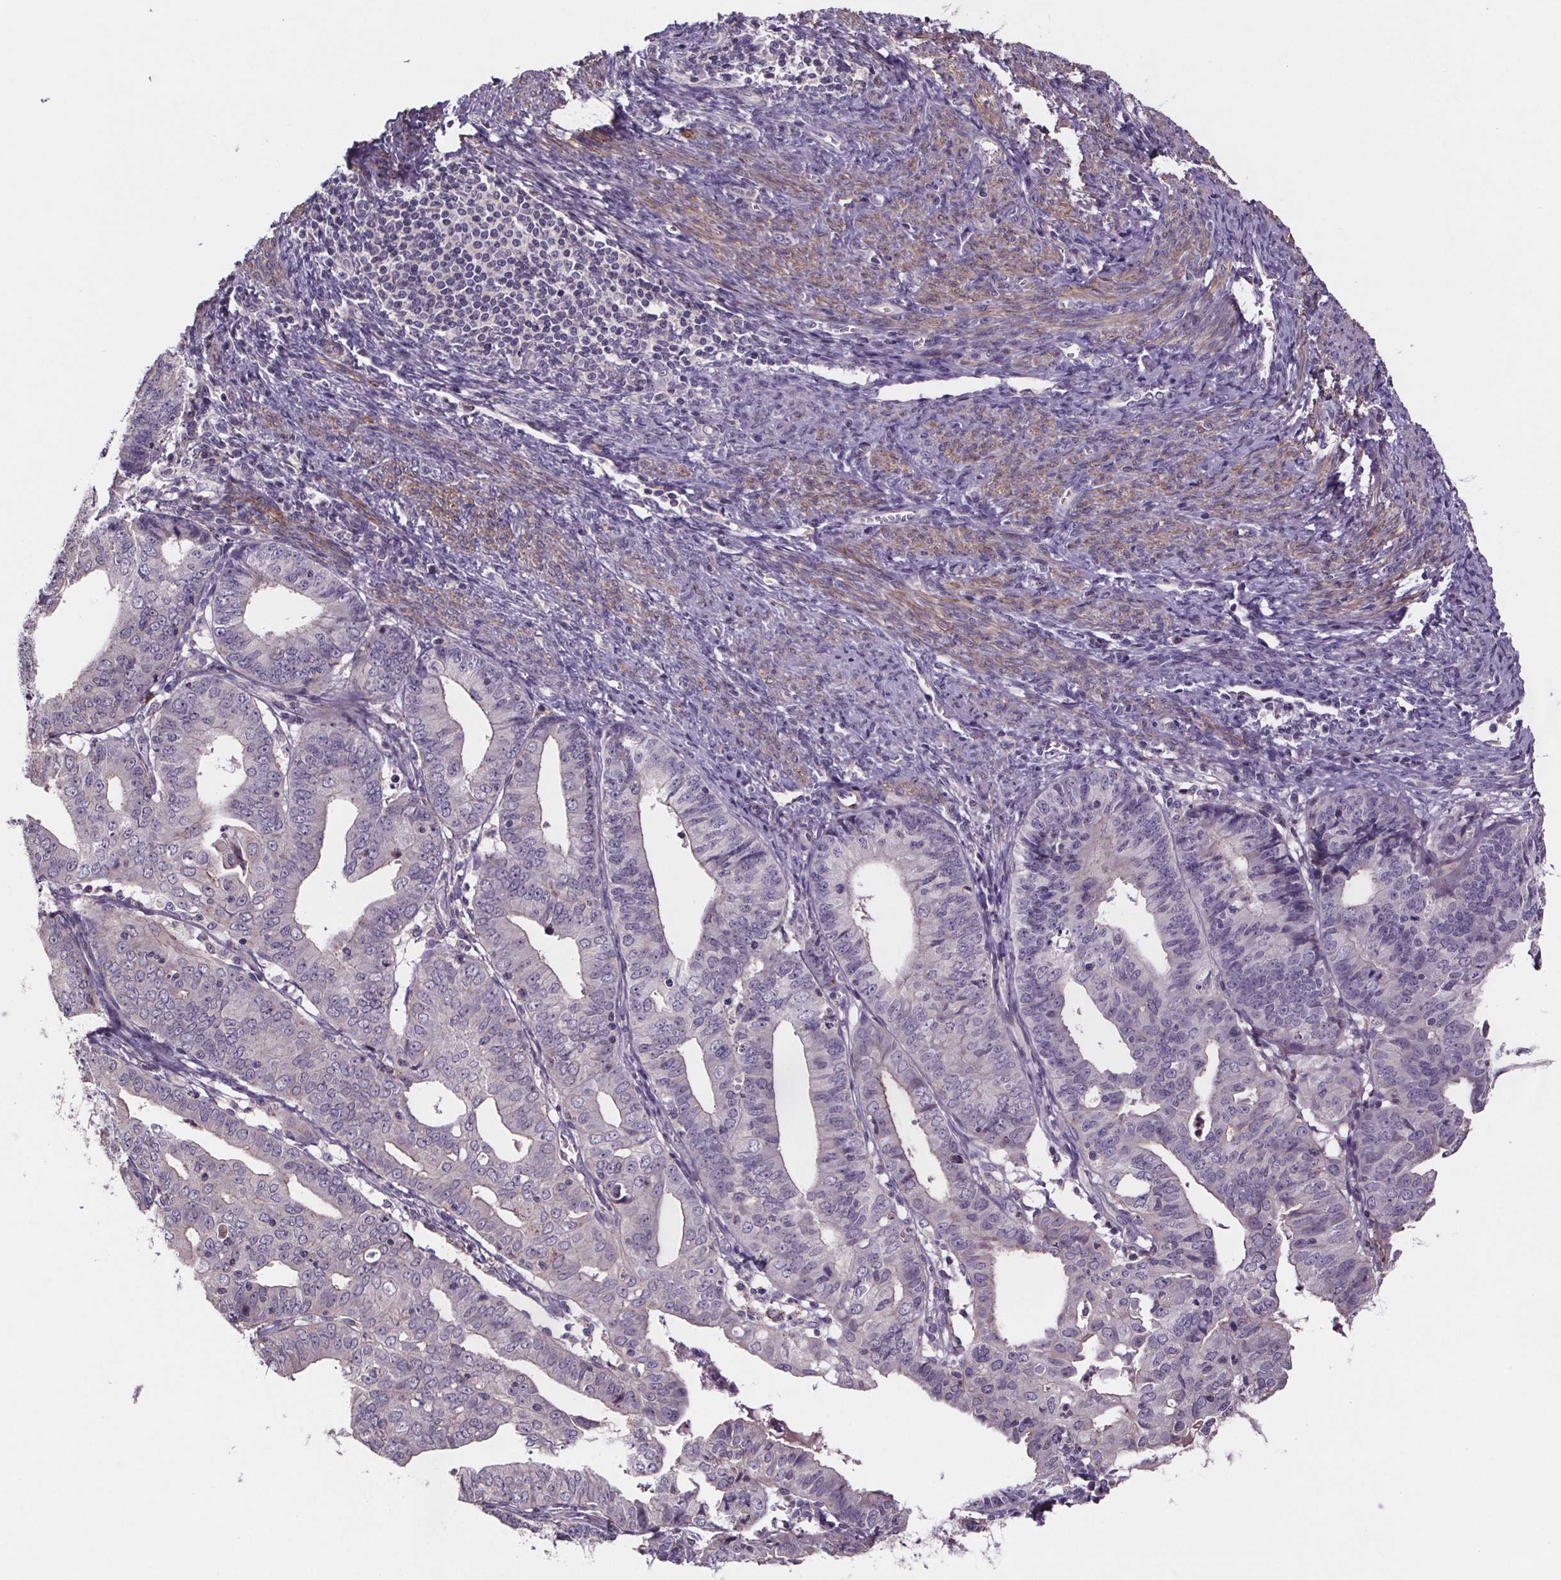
{"staining": {"intensity": "negative", "quantity": "none", "location": "none"}, "tissue": "endometrial cancer", "cell_type": "Tumor cells", "image_type": "cancer", "snomed": [{"axis": "morphology", "description": "Adenocarcinoma, NOS"}, {"axis": "topography", "description": "Endometrium"}], "caption": "IHC of endometrial adenocarcinoma exhibits no positivity in tumor cells.", "gene": "CLN3", "patient": {"sex": "female", "age": 56}}